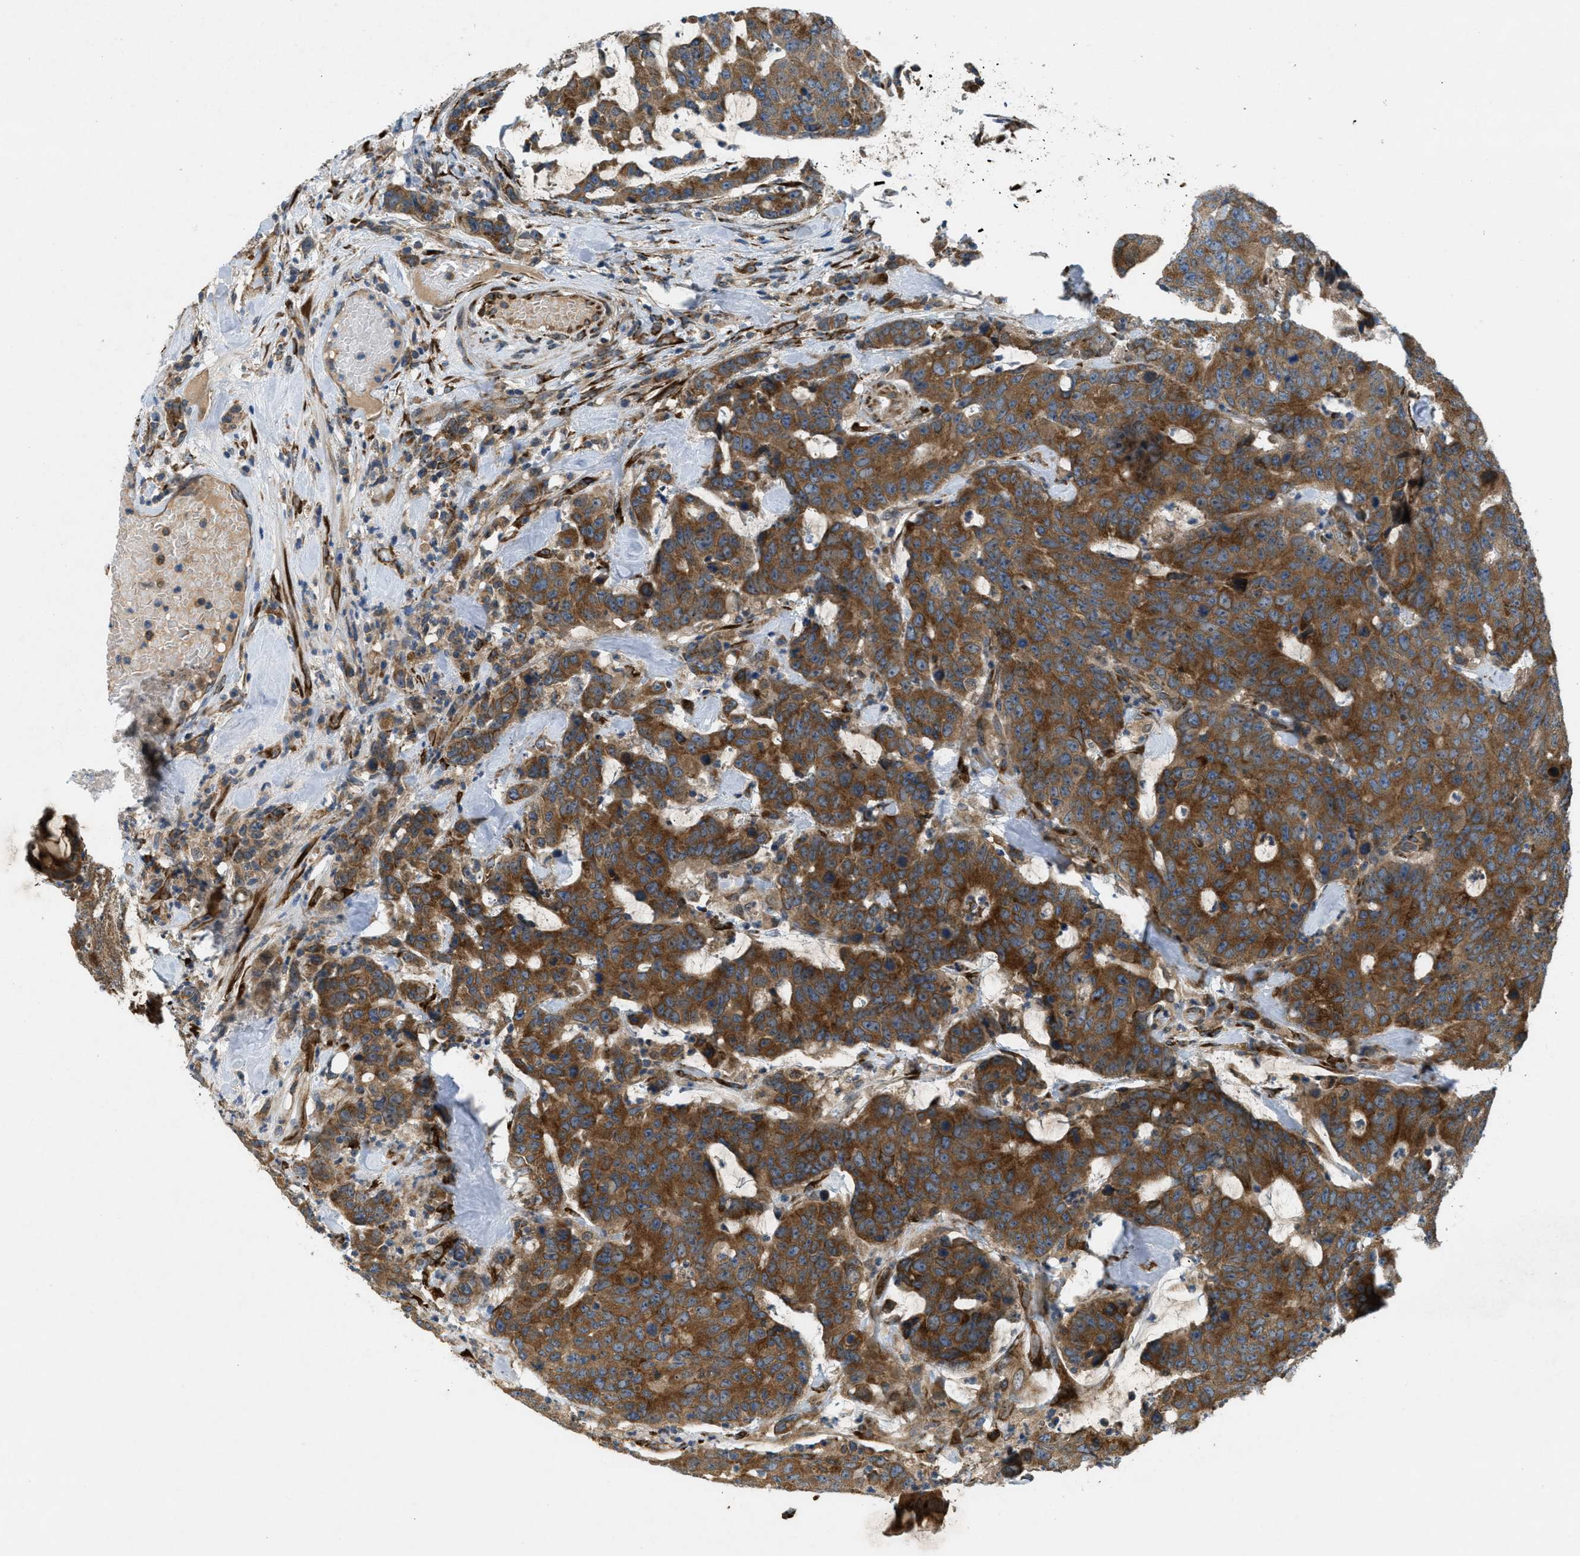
{"staining": {"intensity": "moderate", "quantity": ">75%", "location": "cytoplasmic/membranous"}, "tissue": "colorectal cancer", "cell_type": "Tumor cells", "image_type": "cancer", "snomed": [{"axis": "morphology", "description": "Adenocarcinoma, NOS"}, {"axis": "topography", "description": "Colon"}], "caption": "Immunohistochemical staining of colorectal adenocarcinoma shows moderate cytoplasmic/membranous protein expression in about >75% of tumor cells. The staining was performed using DAB (3,3'-diaminobenzidine) to visualize the protein expression in brown, while the nuclei were stained in blue with hematoxylin (Magnification: 20x).", "gene": "PCDH18", "patient": {"sex": "female", "age": 86}}